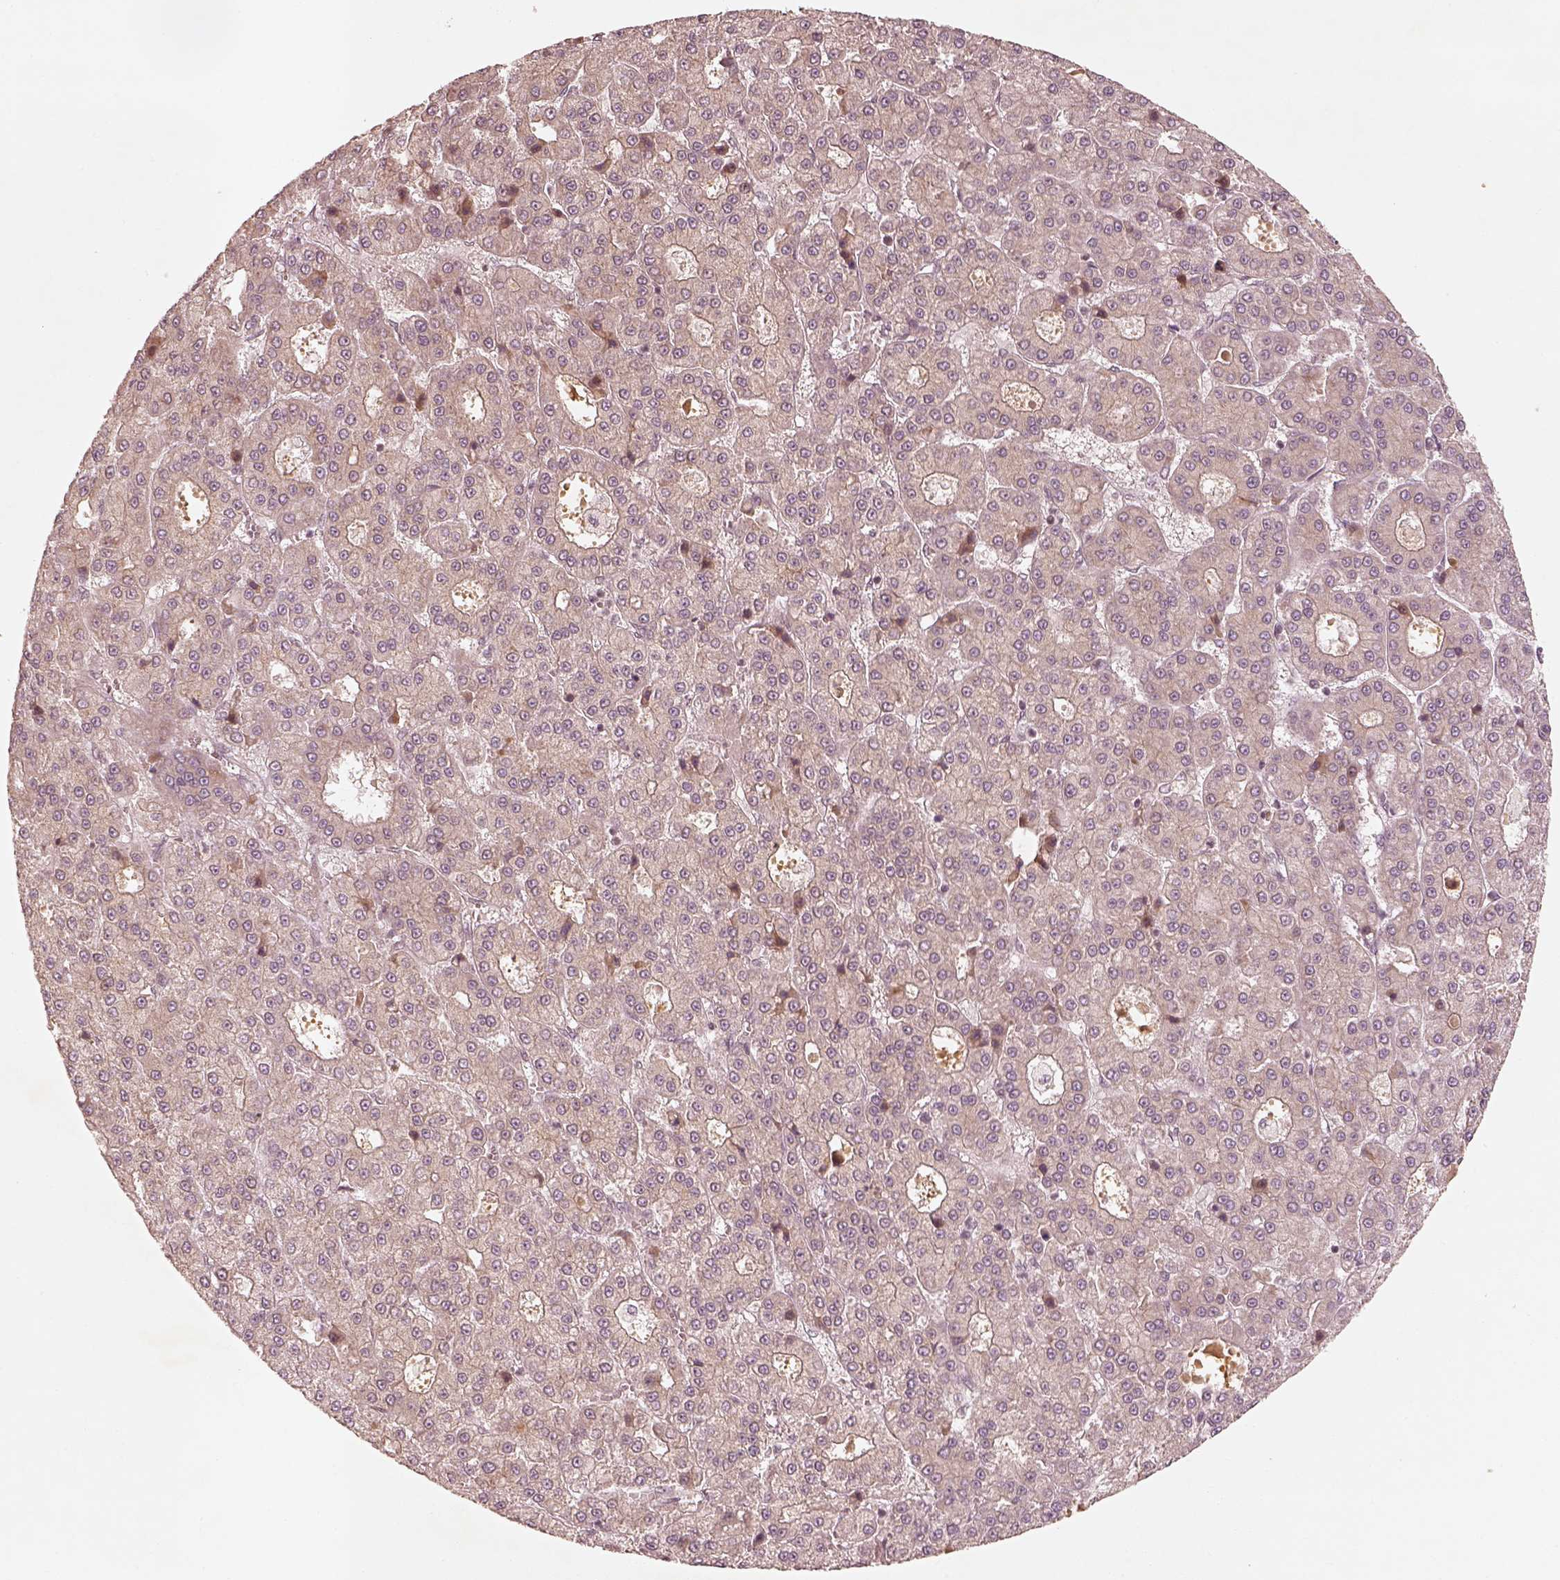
{"staining": {"intensity": "weak", "quantity": "<25%", "location": "cytoplasmic/membranous"}, "tissue": "liver cancer", "cell_type": "Tumor cells", "image_type": "cancer", "snomed": [{"axis": "morphology", "description": "Carcinoma, Hepatocellular, NOS"}, {"axis": "topography", "description": "Liver"}], "caption": "Liver cancer (hepatocellular carcinoma) was stained to show a protein in brown. There is no significant expression in tumor cells. The staining is performed using DAB brown chromogen with nuclei counter-stained in using hematoxylin.", "gene": "GMEB2", "patient": {"sex": "male", "age": 70}}